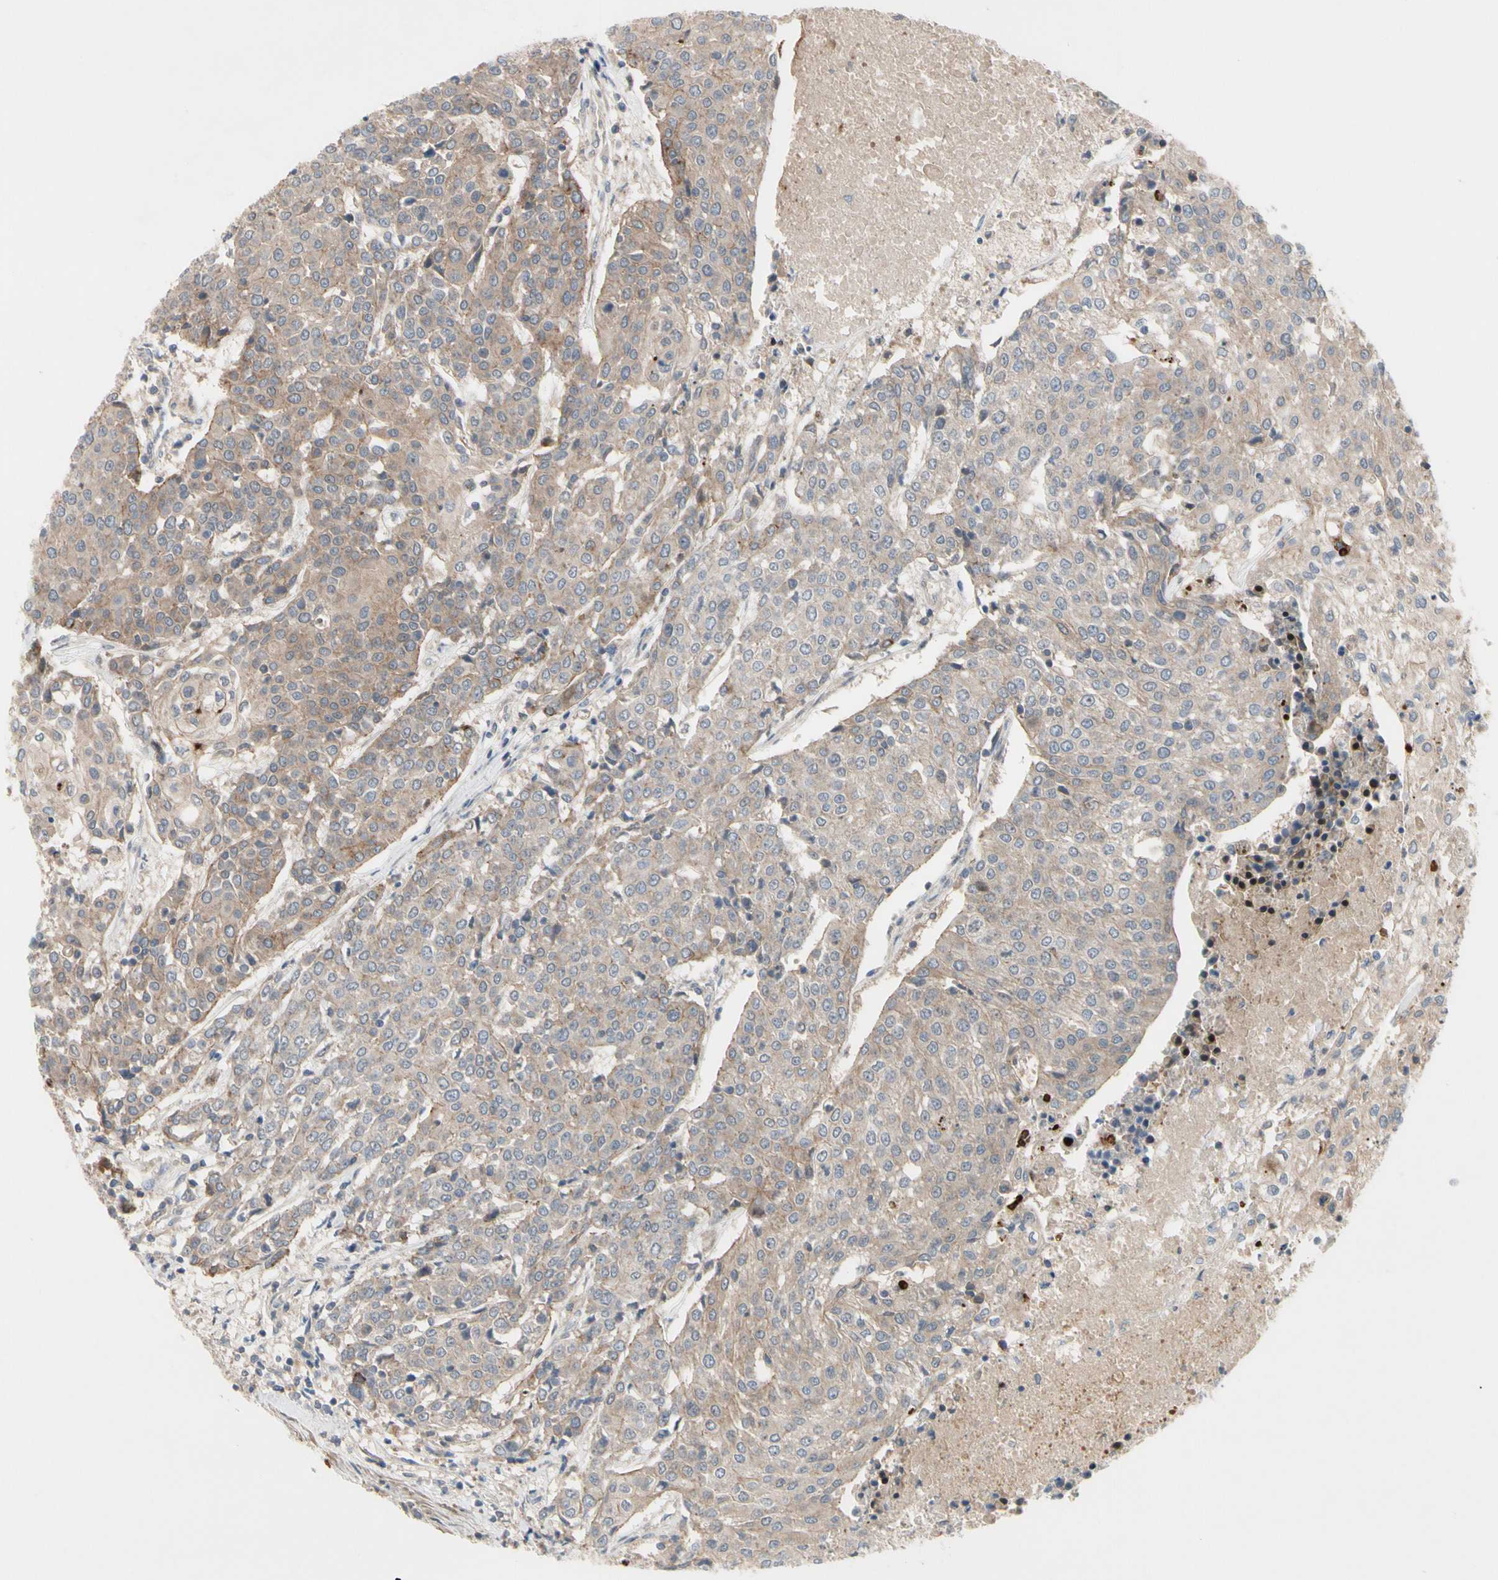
{"staining": {"intensity": "weak", "quantity": ">75%", "location": "cytoplasmic/membranous"}, "tissue": "urothelial cancer", "cell_type": "Tumor cells", "image_type": "cancer", "snomed": [{"axis": "morphology", "description": "Urothelial carcinoma, High grade"}, {"axis": "topography", "description": "Urinary bladder"}], "caption": "A brown stain labels weak cytoplasmic/membranous positivity of a protein in urothelial cancer tumor cells.", "gene": "OAZ1", "patient": {"sex": "female", "age": 85}}